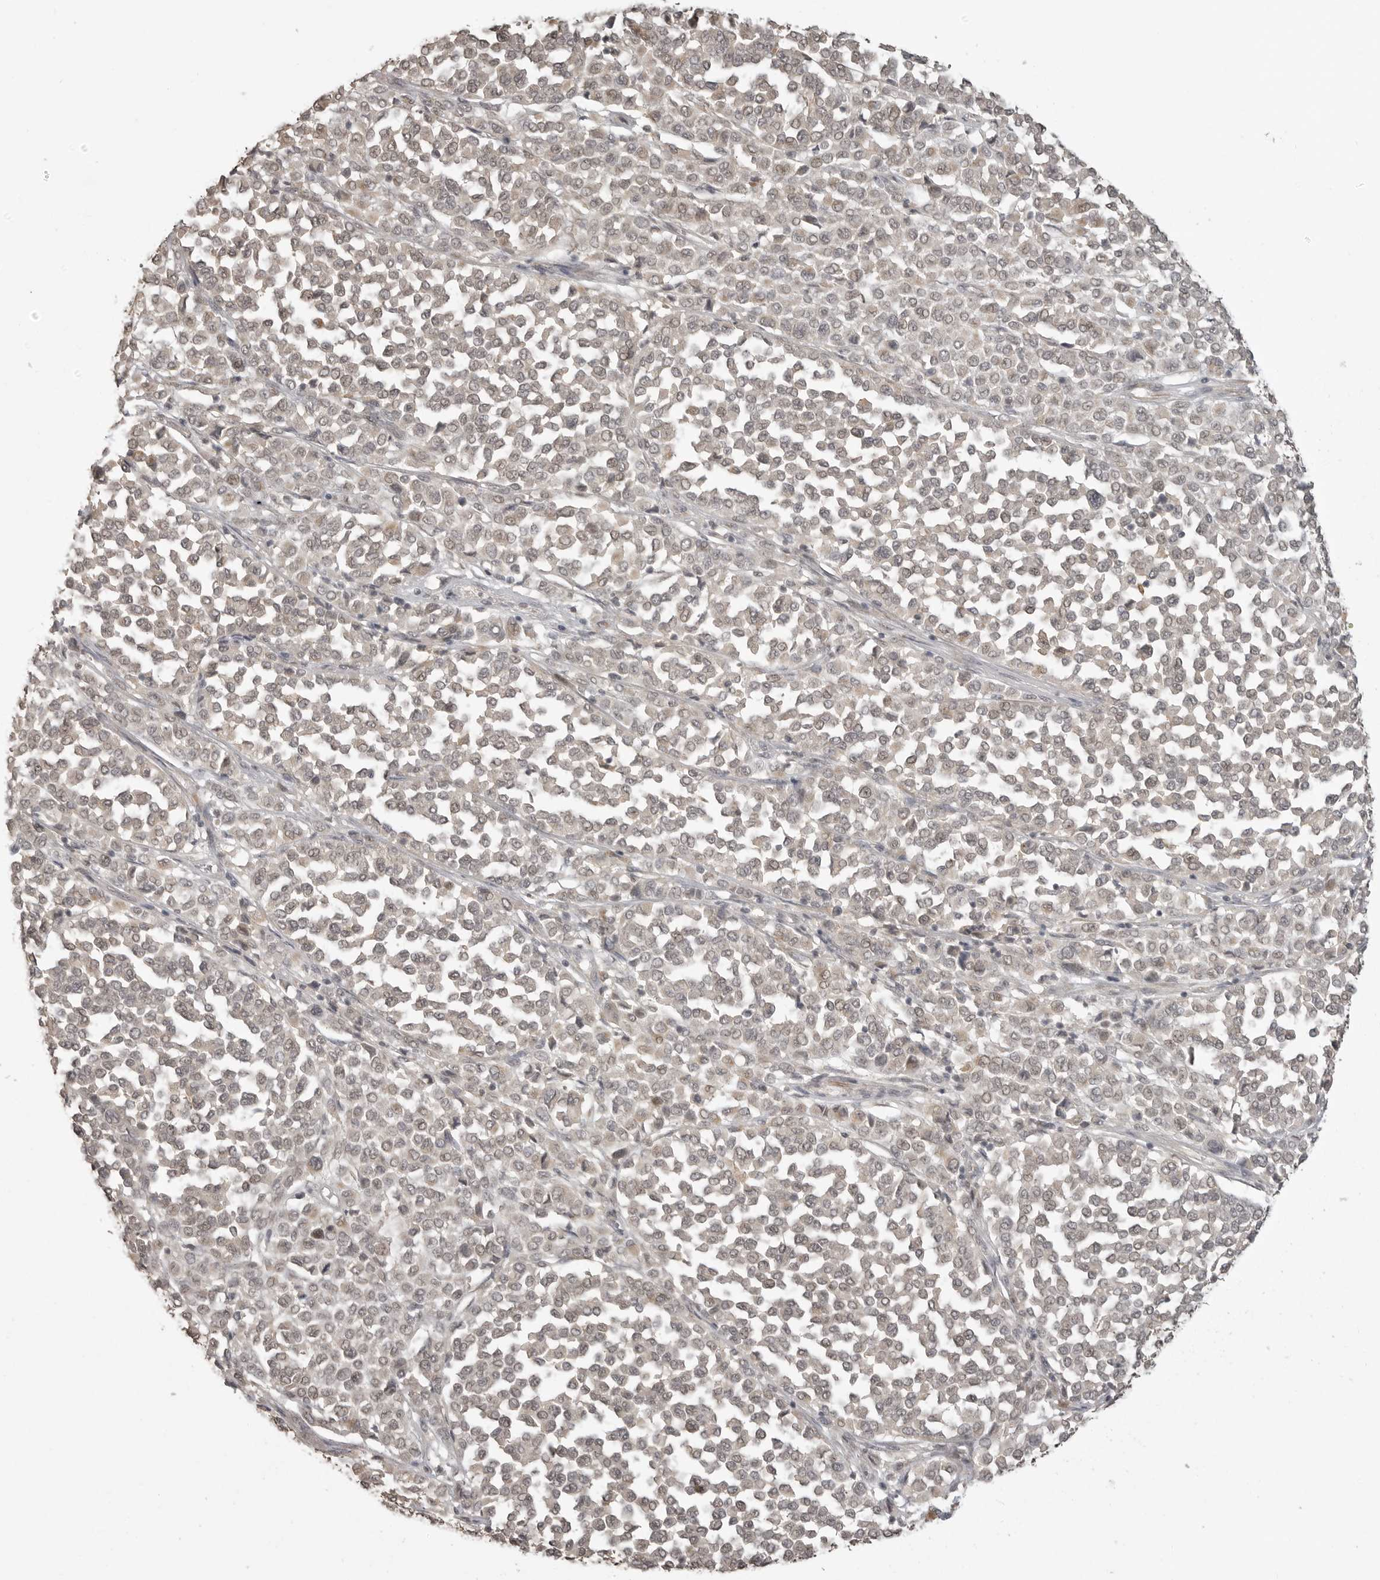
{"staining": {"intensity": "negative", "quantity": "none", "location": "none"}, "tissue": "melanoma", "cell_type": "Tumor cells", "image_type": "cancer", "snomed": [{"axis": "morphology", "description": "Malignant melanoma, Metastatic site"}, {"axis": "topography", "description": "Pancreas"}], "caption": "Immunohistochemical staining of malignant melanoma (metastatic site) exhibits no significant expression in tumor cells.", "gene": "SMG8", "patient": {"sex": "female", "age": 30}}